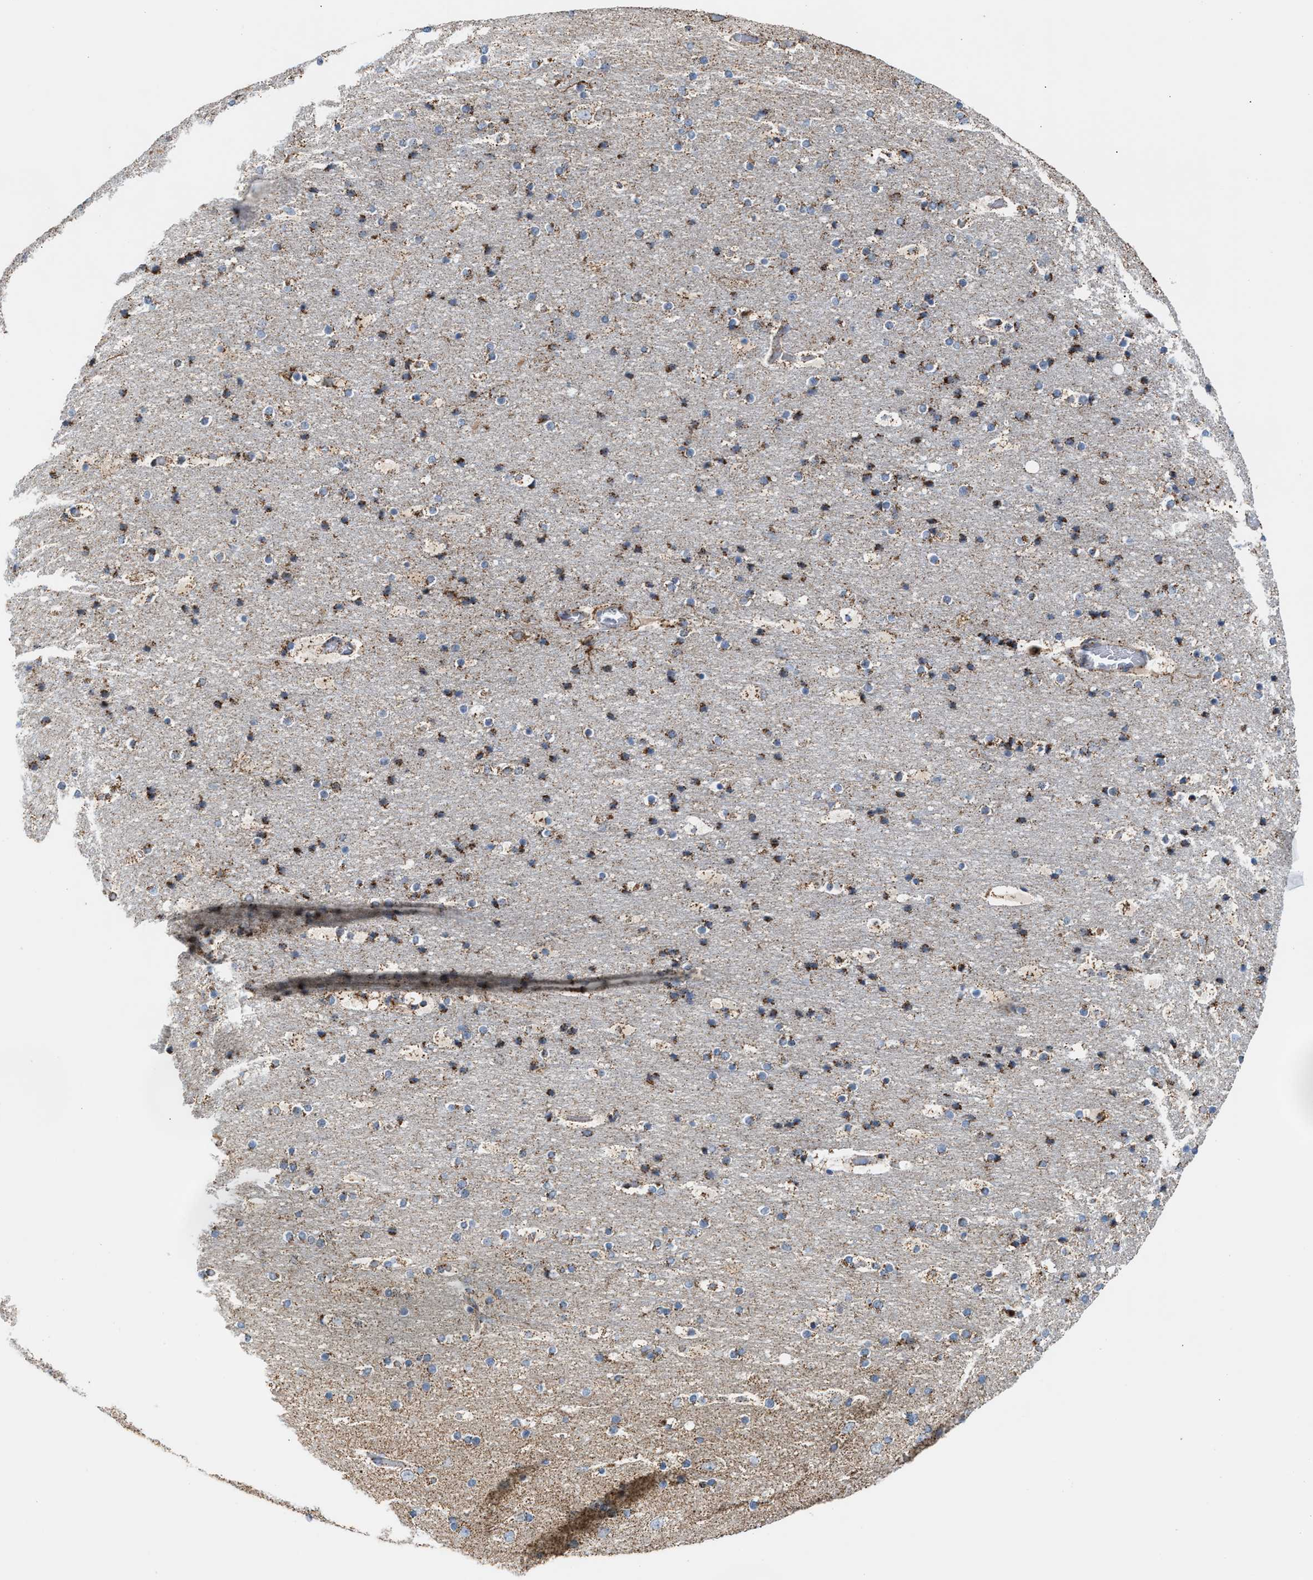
{"staining": {"intensity": "moderate", "quantity": ">75%", "location": "cytoplasmic/membranous"}, "tissue": "cerebral cortex", "cell_type": "Endothelial cells", "image_type": "normal", "snomed": [{"axis": "morphology", "description": "Normal tissue, NOS"}, {"axis": "topography", "description": "Cerebral cortex"}], "caption": "Immunohistochemistry staining of benign cerebral cortex, which shows medium levels of moderate cytoplasmic/membranous positivity in approximately >75% of endothelial cells indicating moderate cytoplasmic/membranous protein positivity. The staining was performed using DAB (brown) for protein detection and nuclei were counterstained in hematoxylin (blue).", "gene": "PMPCA", "patient": {"sex": "male", "age": 57}}